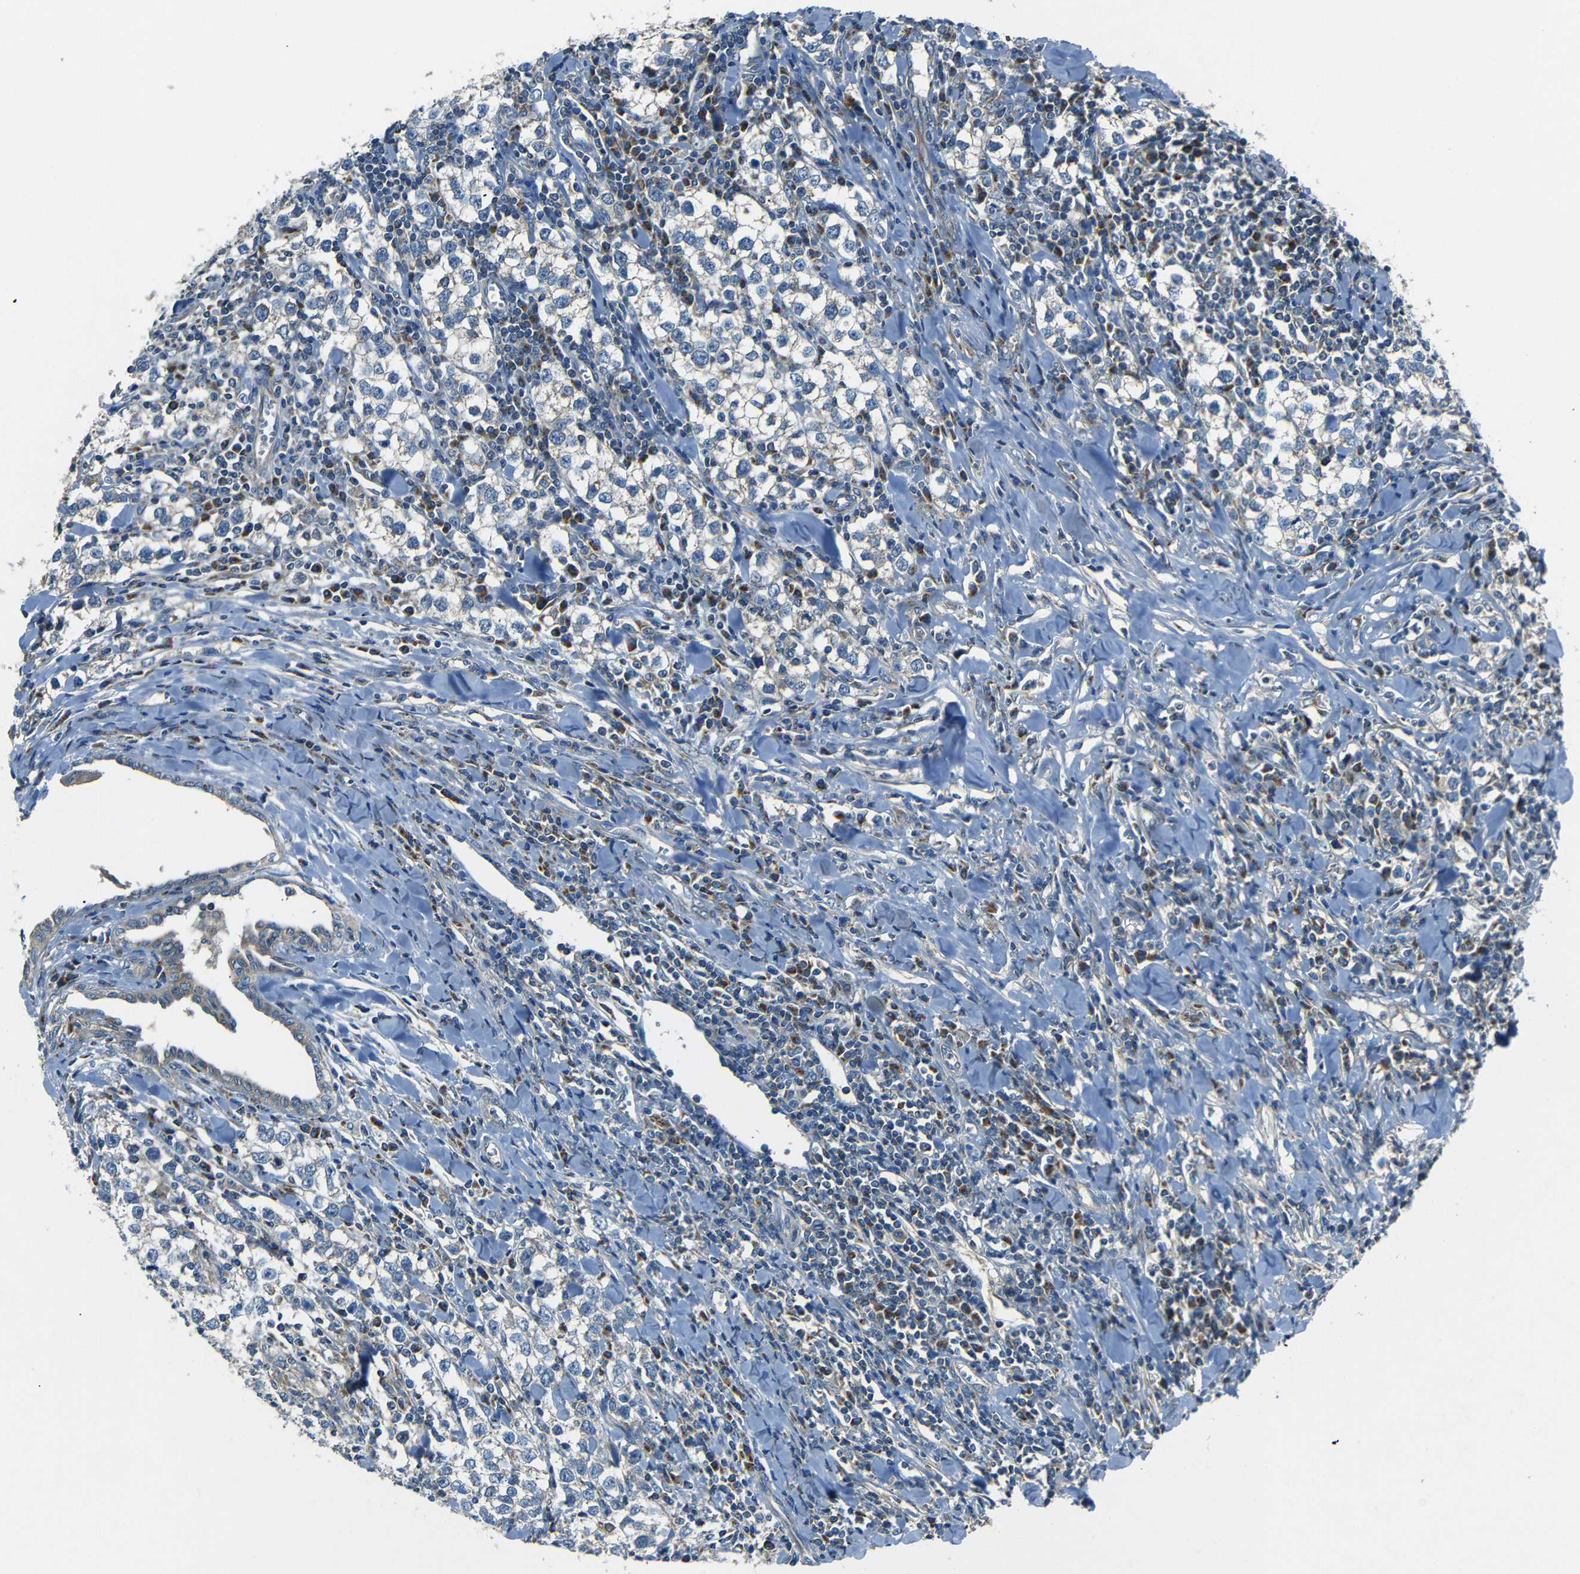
{"staining": {"intensity": "weak", "quantity": "25%-75%", "location": "cytoplasmic/membranous"}, "tissue": "testis cancer", "cell_type": "Tumor cells", "image_type": "cancer", "snomed": [{"axis": "morphology", "description": "Seminoma, NOS"}, {"axis": "morphology", "description": "Carcinoma, Embryonal, NOS"}, {"axis": "topography", "description": "Testis"}], "caption": "Testis cancer (seminoma) stained with a protein marker shows weak staining in tumor cells.", "gene": "NETO2", "patient": {"sex": "male", "age": 36}}